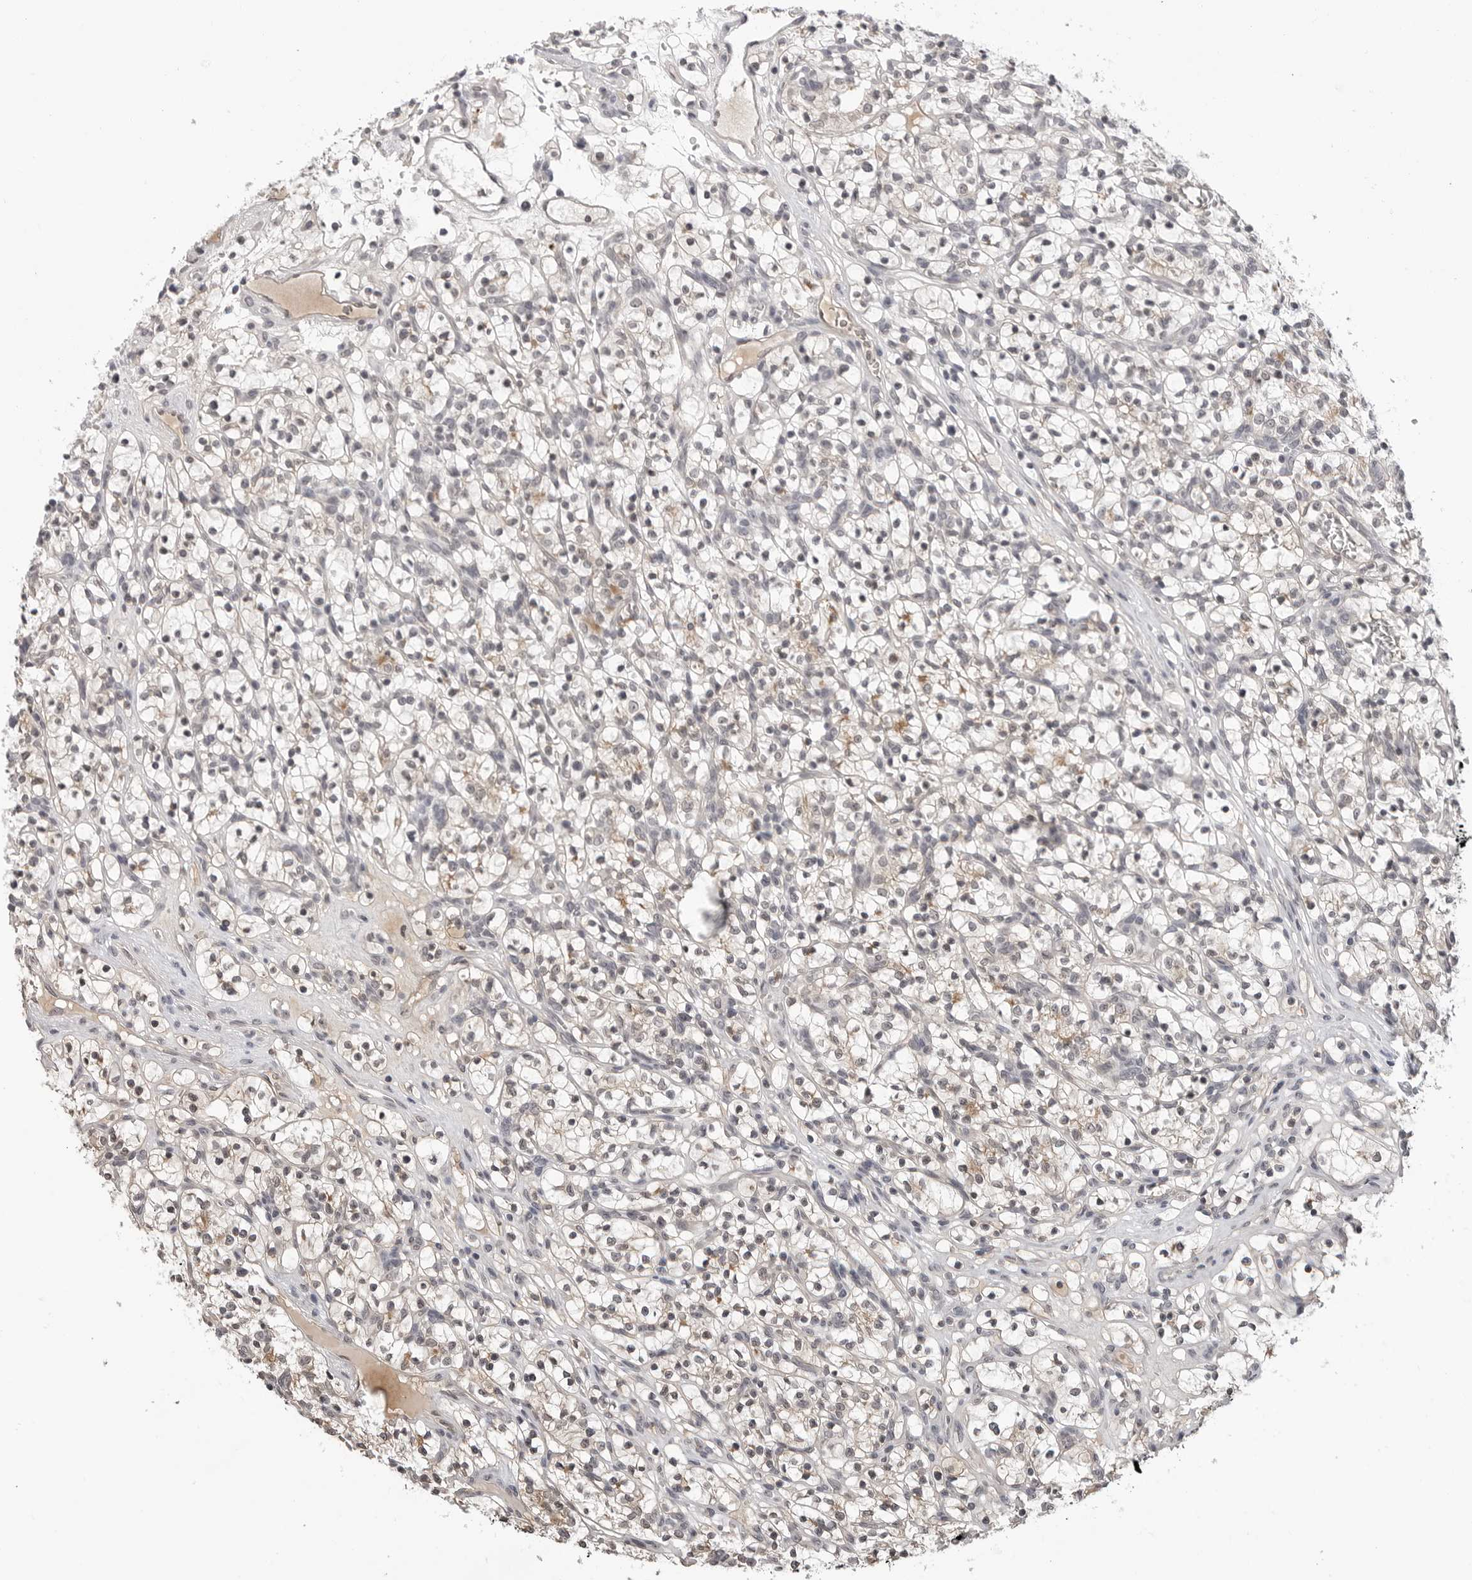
{"staining": {"intensity": "moderate", "quantity": "<25%", "location": "cytoplasmic/membranous"}, "tissue": "renal cancer", "cell_type": "Tumor cells", "image_type": "cancer", "snomed": [{"axis": "morphology", "description": "Adenocarcinoma, NOS"}, {"axis": "topography", "description": "Kidney"}], "caption": "There is low levels of moderate cytoplasmic/membranous positivity in tumor cells of adenocarcinoma (renal), as demonstrated by immunohistochemical staining (brown color).", "gene": "CDK20", "patient": {"sex": "female", "age": 57}}